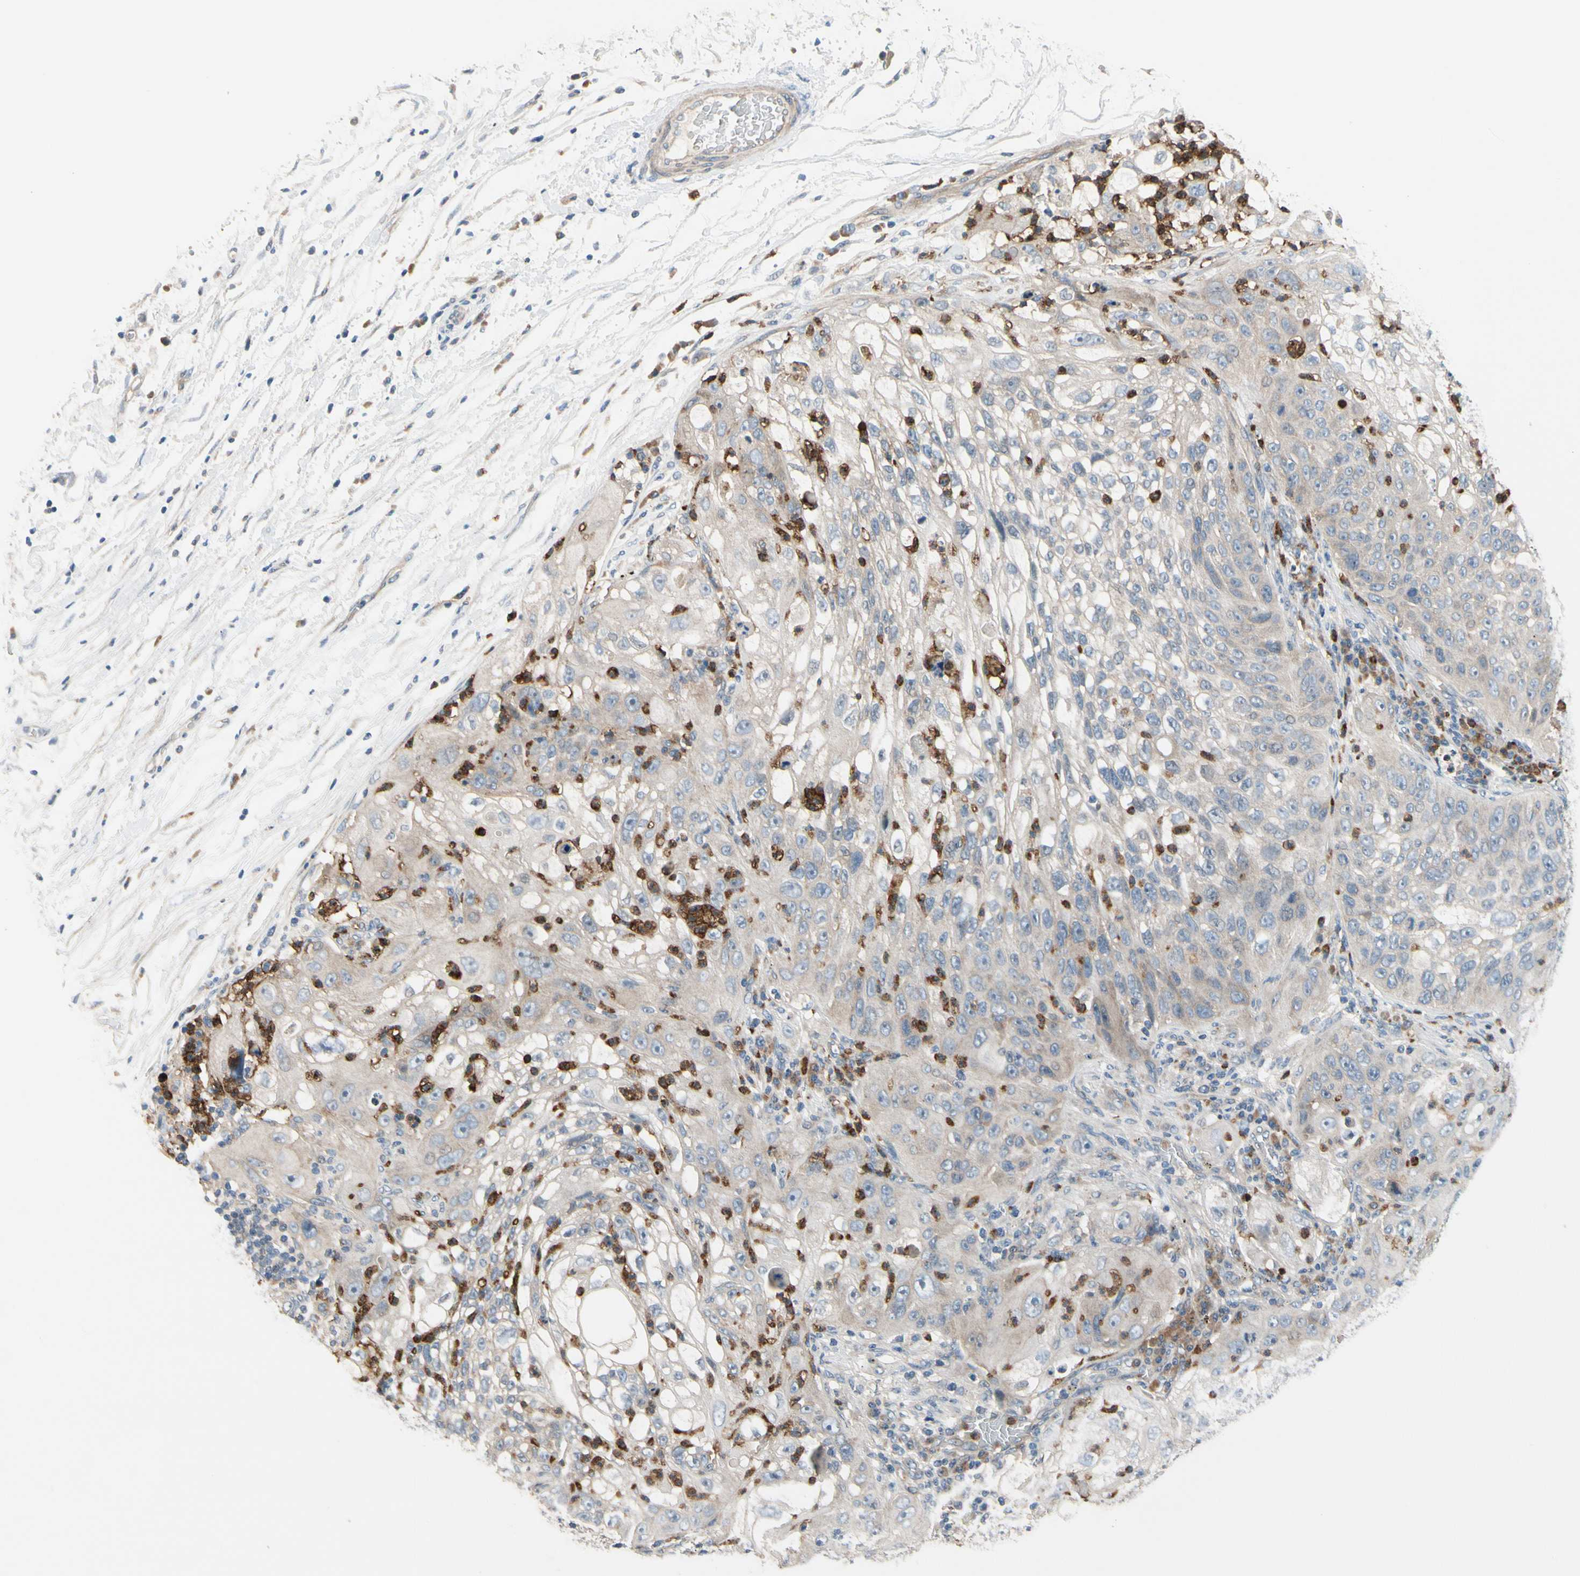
{"staining": {"intensity": "negative", "quantity": "none", "location": "none"}, "tissue": "lung cancer", "cell_type": "Tumor cells", "image_type": "cancer", "snomed": [{"axis": "morphology", "description": "Inflammation, NOS"}, {"axis": "morphology", "description": "Squamous cell carcinoma, NOS"}, {"axis": "topography", "description": "Lymph node"}, {"axis": "topography", "description": "Soft tissue"}, {"axis": "topography", "description": "Lung"}], "caption": "Human lung cancer (squamous cell carcinoma) stained for a protein using immunohistochemistry shows no staining in tumor cells.", "gene": "SIGLEC5", "patient": {"sex": "male", "age": 66}}